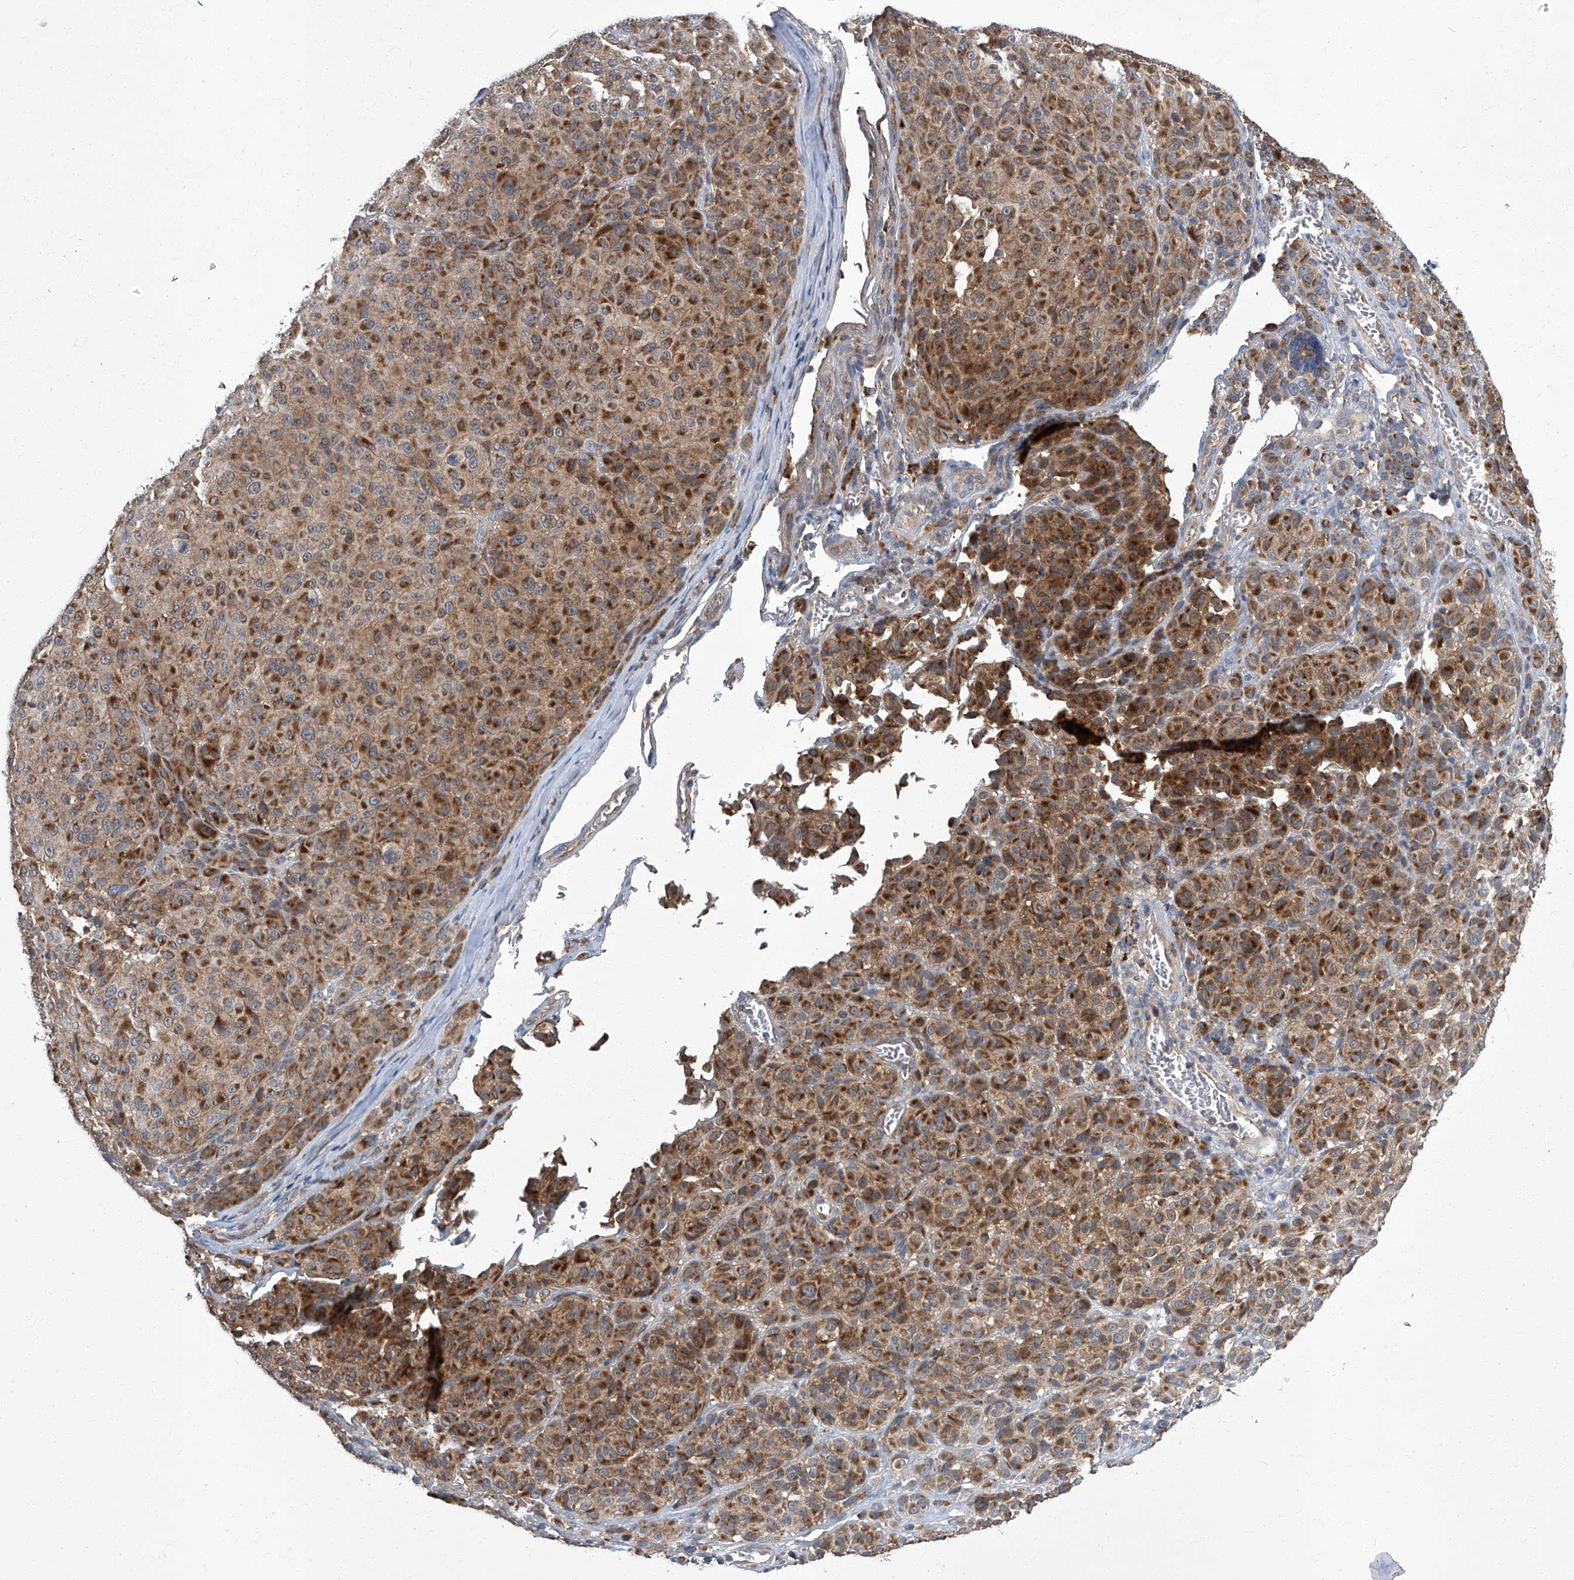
{"staining": {"intensity": "moderate", "quantity": ">75%", "location": "cytoplasmic/membranous"}, "tissue": "melanoma", "cell_type": "Tumor cells", "image_type": "cancer", "snomed": [{"axis": "morphology", "description": "Malignant melanoma, NOS"}, {"axis": "topography", "description": "Skin"}], "caption": "Moderate cytoplasmic/membranous expression for a protein is appreciated in approximately >75% of tumor cells of melanoma using immunohistochemistry (IHC).", "gene": "TNFRSF13B", "patient": {"sex": "male", "age": 73}}